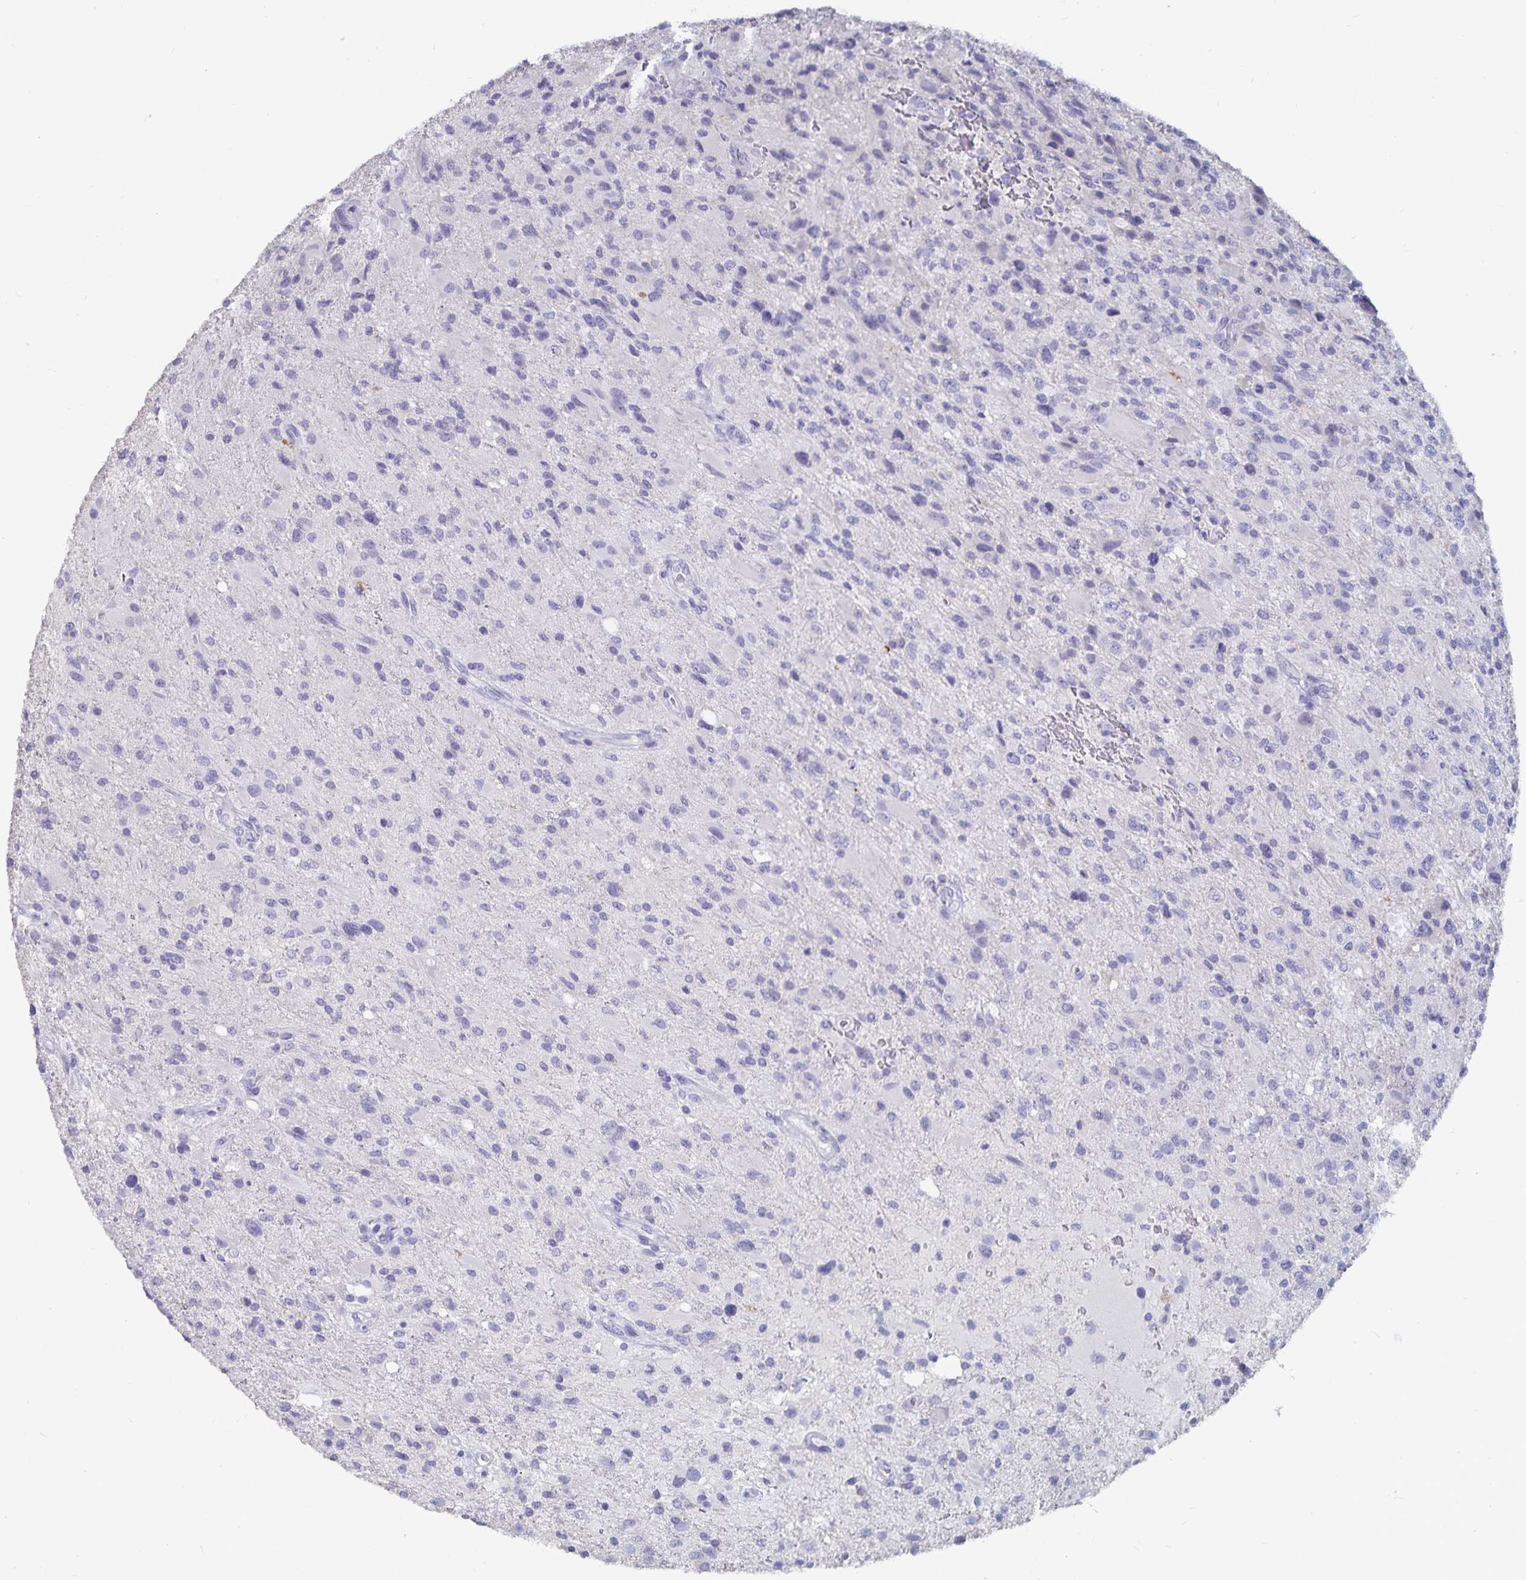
{"staining": {"intensity": "negative", "quantity": "none", "location": "none"}, "tissue": "glioma", "cell_type": "Tumor cells", "image_type": "cancer", "snomed": [{"axis": "morphology", "description": "Glioma, malignant, High grade"}, {"axis": "topography", "description": "Brain"}], "caption": "High-grade glioma (malignant) was stained to show a protein in brown. There is no significant expression in tumor cells.", "gene": "CFAP69", "patient": {"sex": "male", "age": 53}}